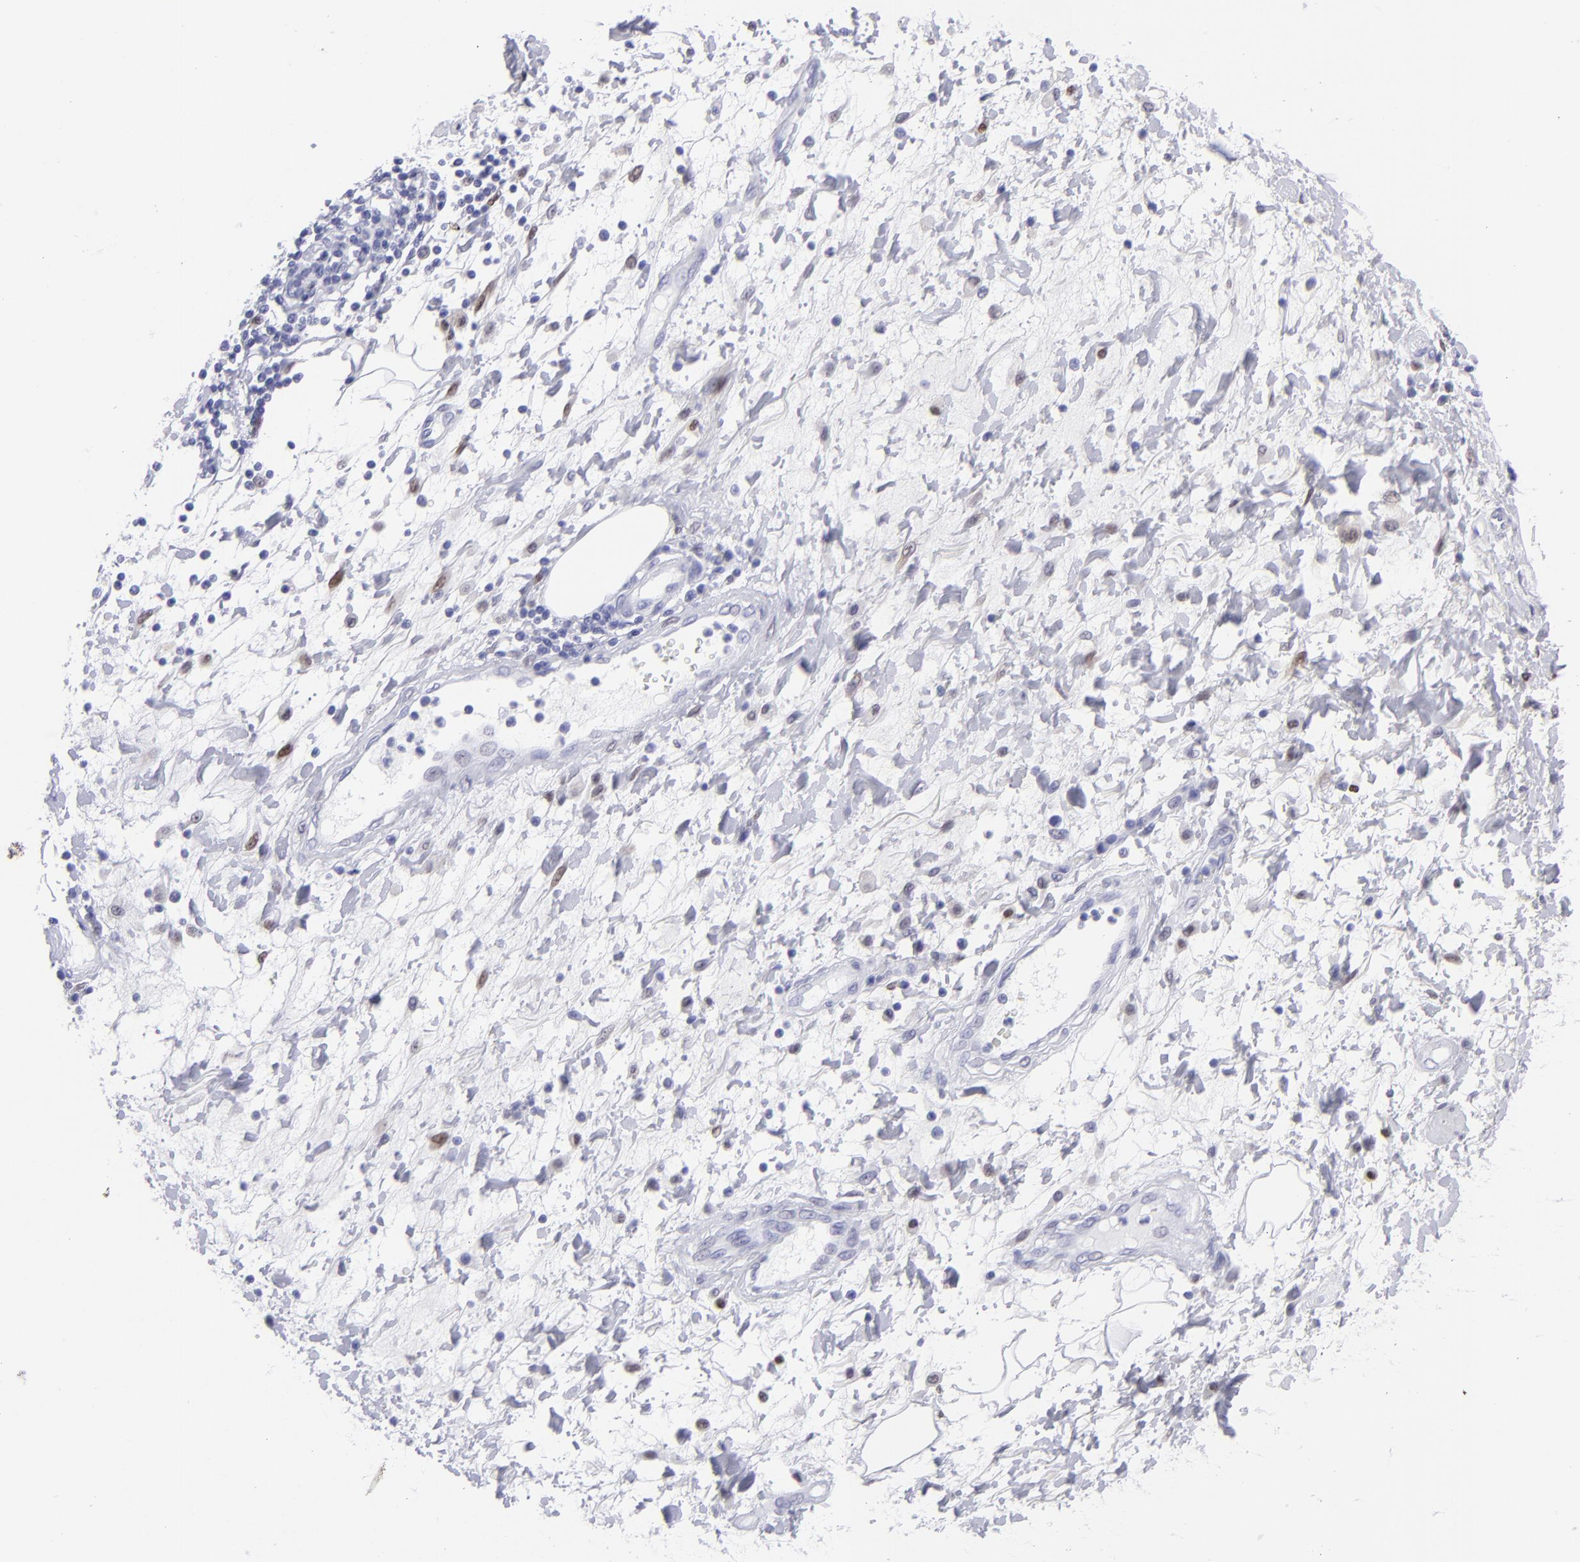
{"staining": {"intensity": "negative", "quantity": "none", "location": "none"}, "tissue": "stomach cancer", "cell_type": "Tumor cells", "image_type": "cancer", "snomed": [{"axis": "morphology", "description": "Adenocarcinoma, NOS"}, {"axis": "topography", "description": "Pancreas"}, {"axis": "topography", "description": "Stomach, upper"}], "caption": "This histopathology image is of stomach cancer (adenocarcinoma) stained with immunohistochemistry (IHC) to label a protein in brown with the nuclei are counter-stained blue. There is no staining in tumor cells.", "gene": "MITF", "patient": {"sex": "male", "age": 77}}